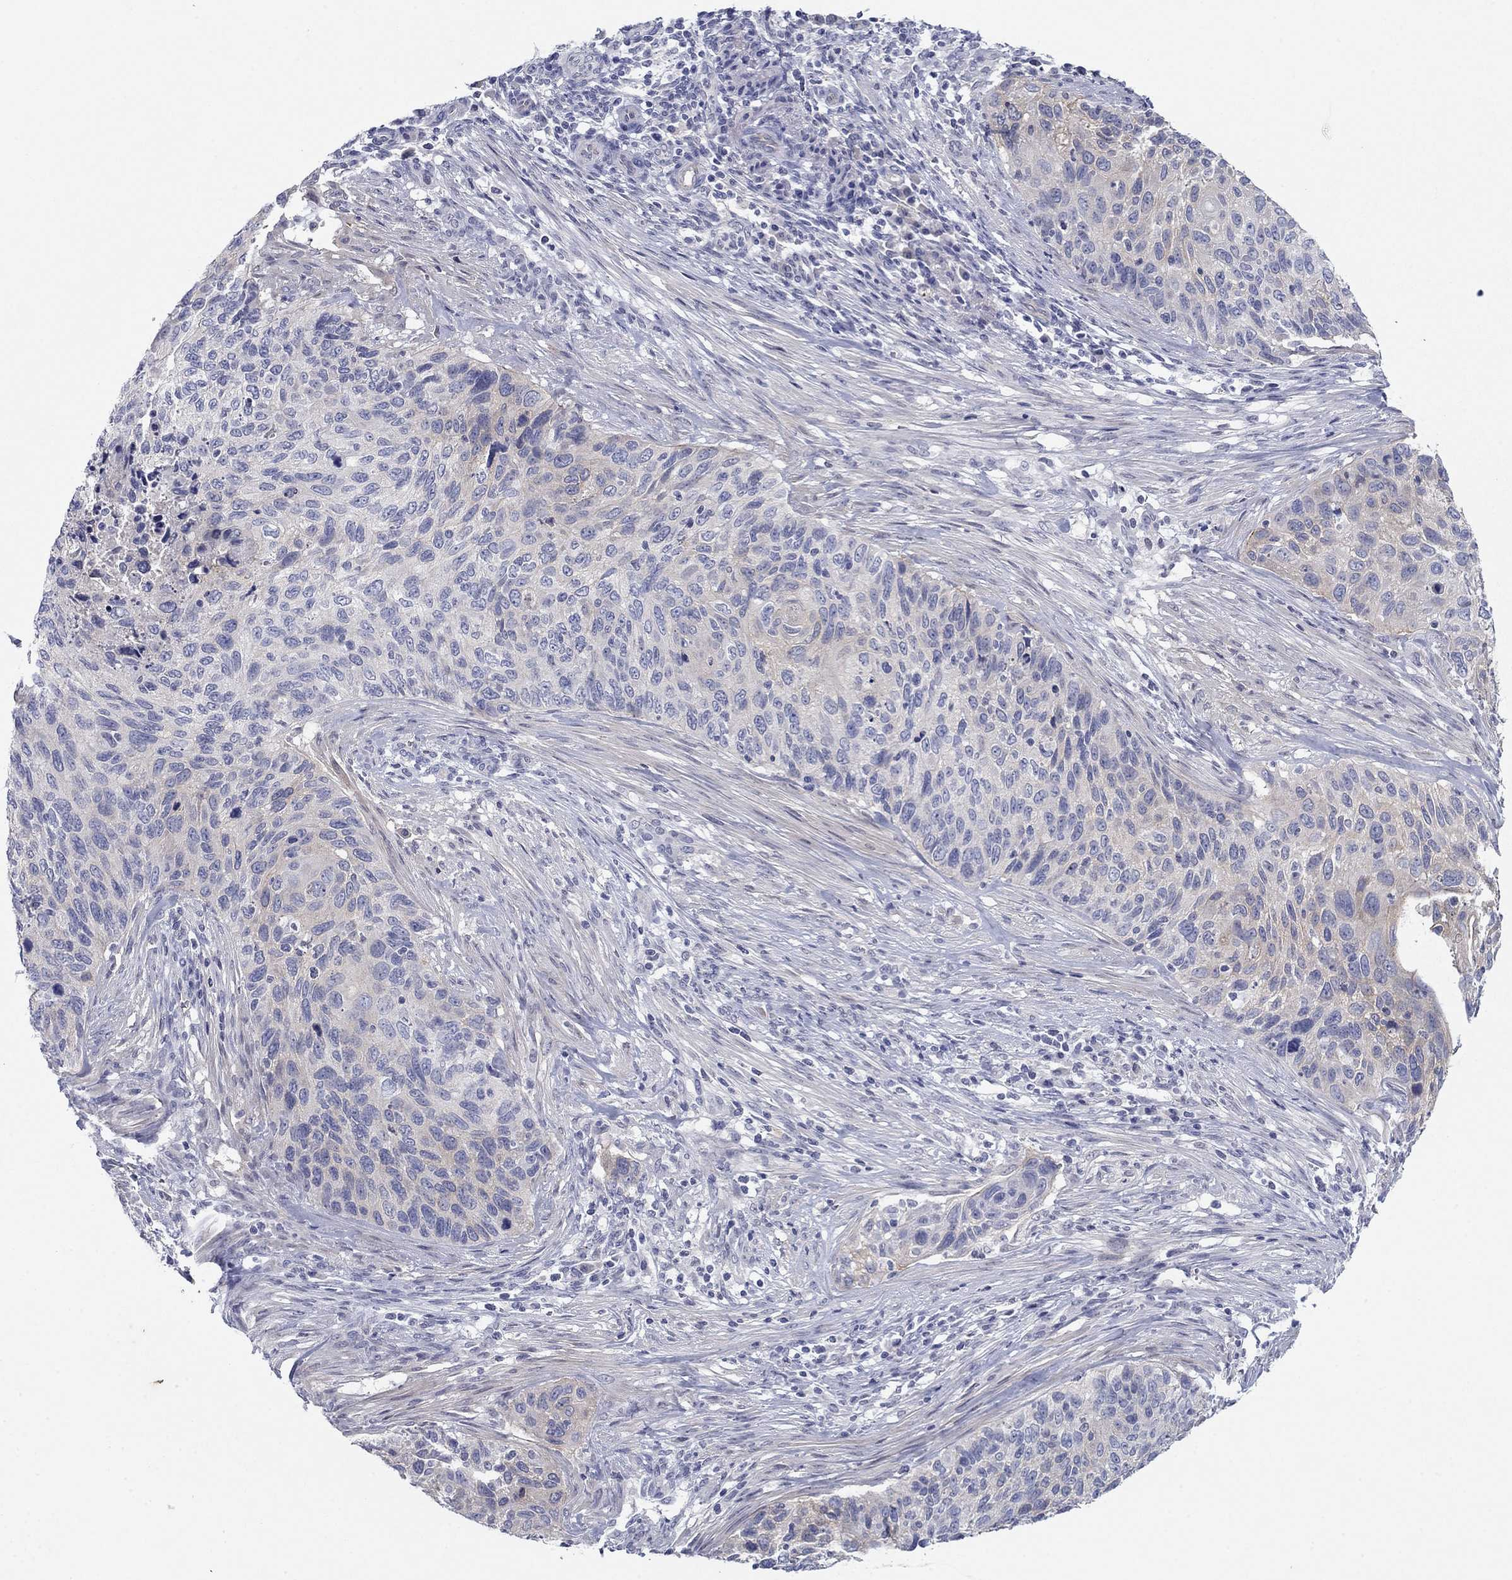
{"staining": {"intensity": "negative", "quantity": "none", "location": "none"}, "tissue": "cervical cancer", "cell_type": "Tumor cells", "image_type": "cancer", "snomed": [{"axis": "morphology", "description": "Squamous cell carcinoma, NOS"}, {"axis": "topography", "description": "Cervix"}], "caption": "Image shows no protein positivity in tumor cells of cervical cancer (squamous cell carcinoma) tissue. The staining was performed using DAB to visualize the protein expression in brown, while the nuclei were stained in blue with hematoxylin (Magnification: 20x).", "gene": "PLS1", "patient": {"sex": "female", "age": 70}}